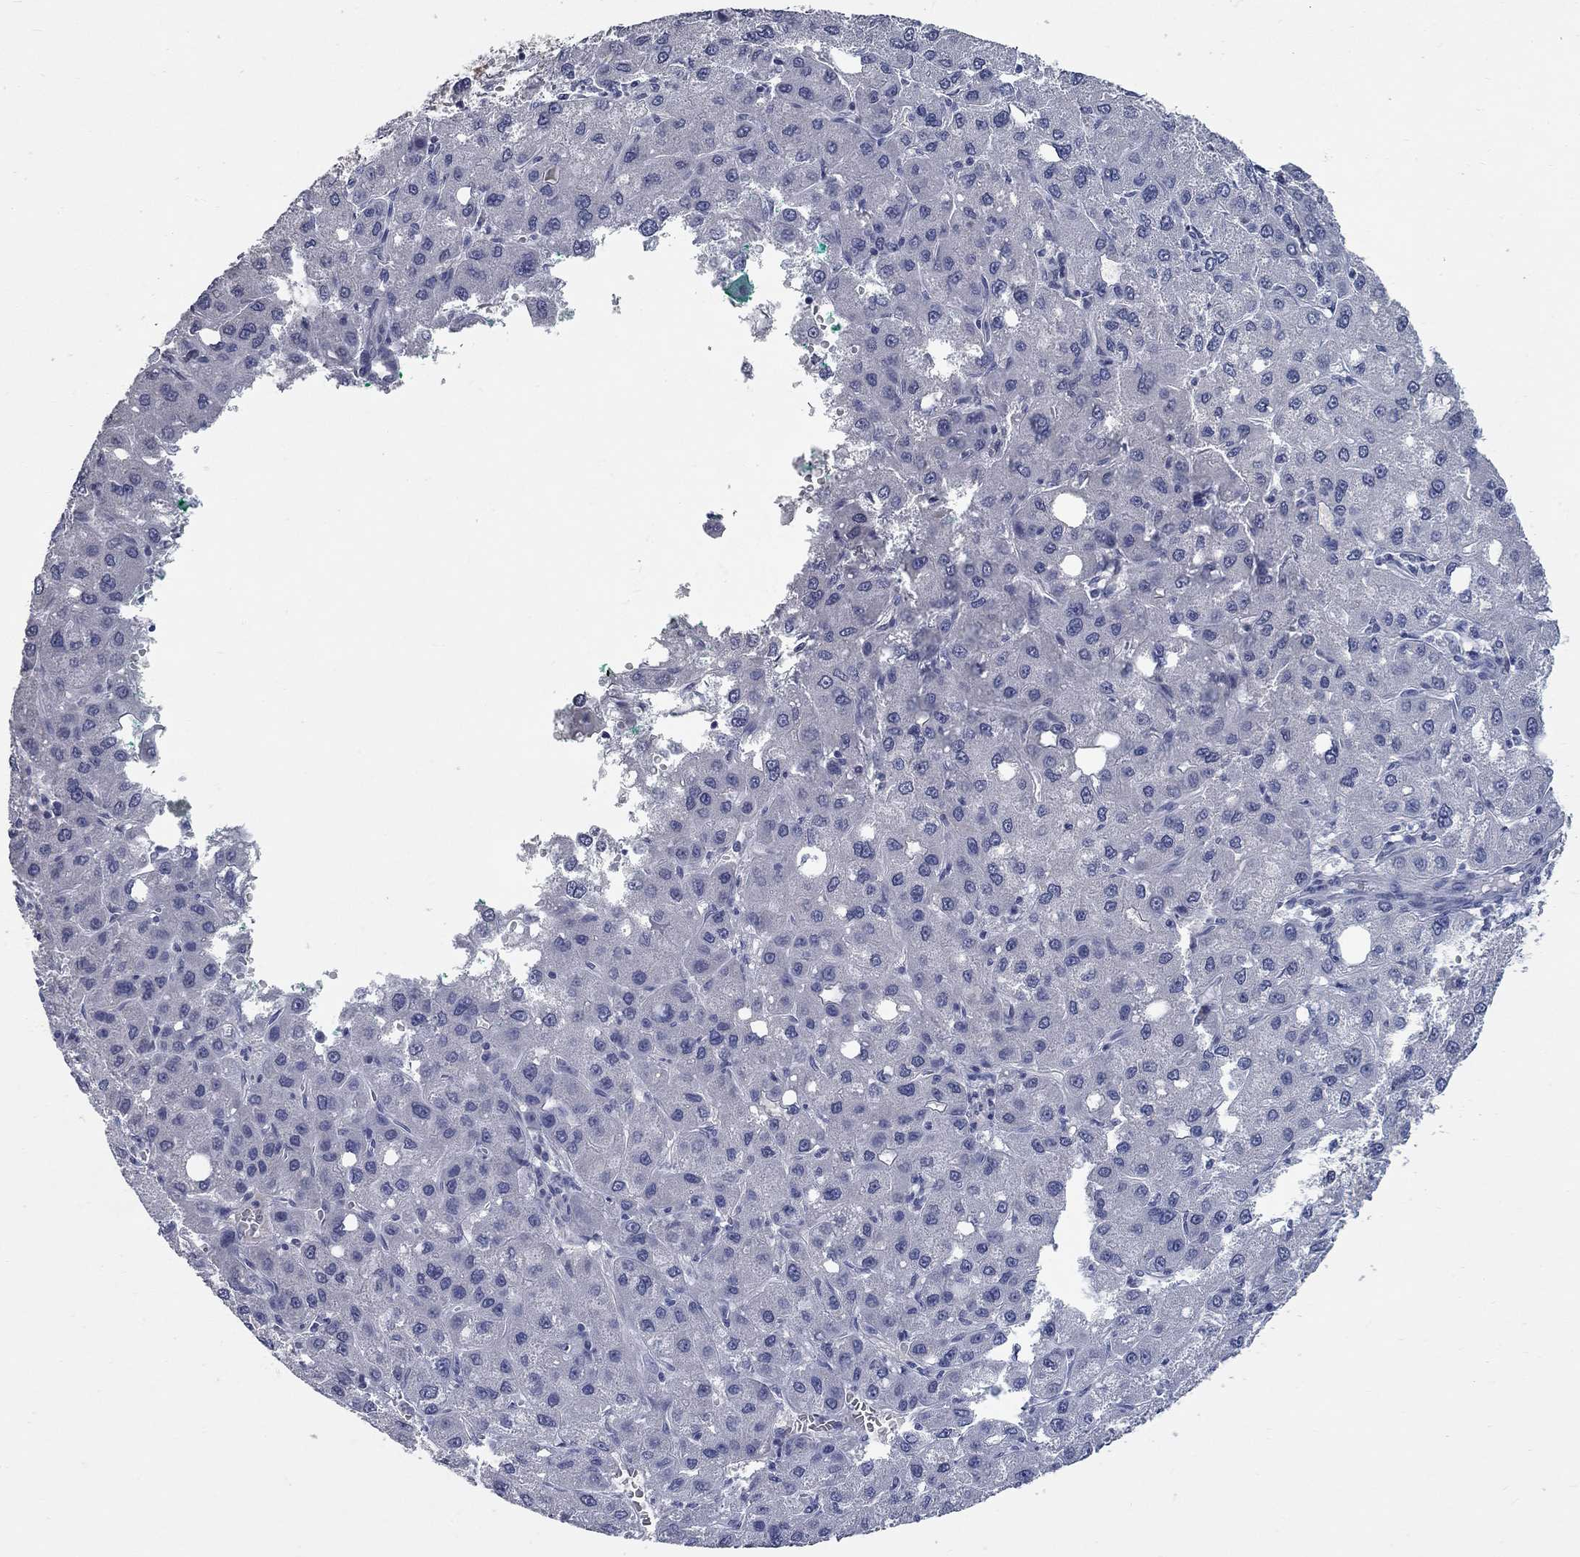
{"staining": {"intensity": "negative", "quantity": "none", "location": "none"}, "tissue": "liver cancer", "cell_type": "Tumor cells", "image_type": "cancer", "snomed": [{"axis": "morphology", "description": "Carcinoma, Hepatocellular, NOS"}, {"axis": "topography", "description": "Liver"}], "caption": "Photomicrograph shows no significant protein positivity in tumor cells of liver cancer (hepatocellular carcinoma).", "gene": "SYT12", "patient": {"sex": "male", "age": 73}}